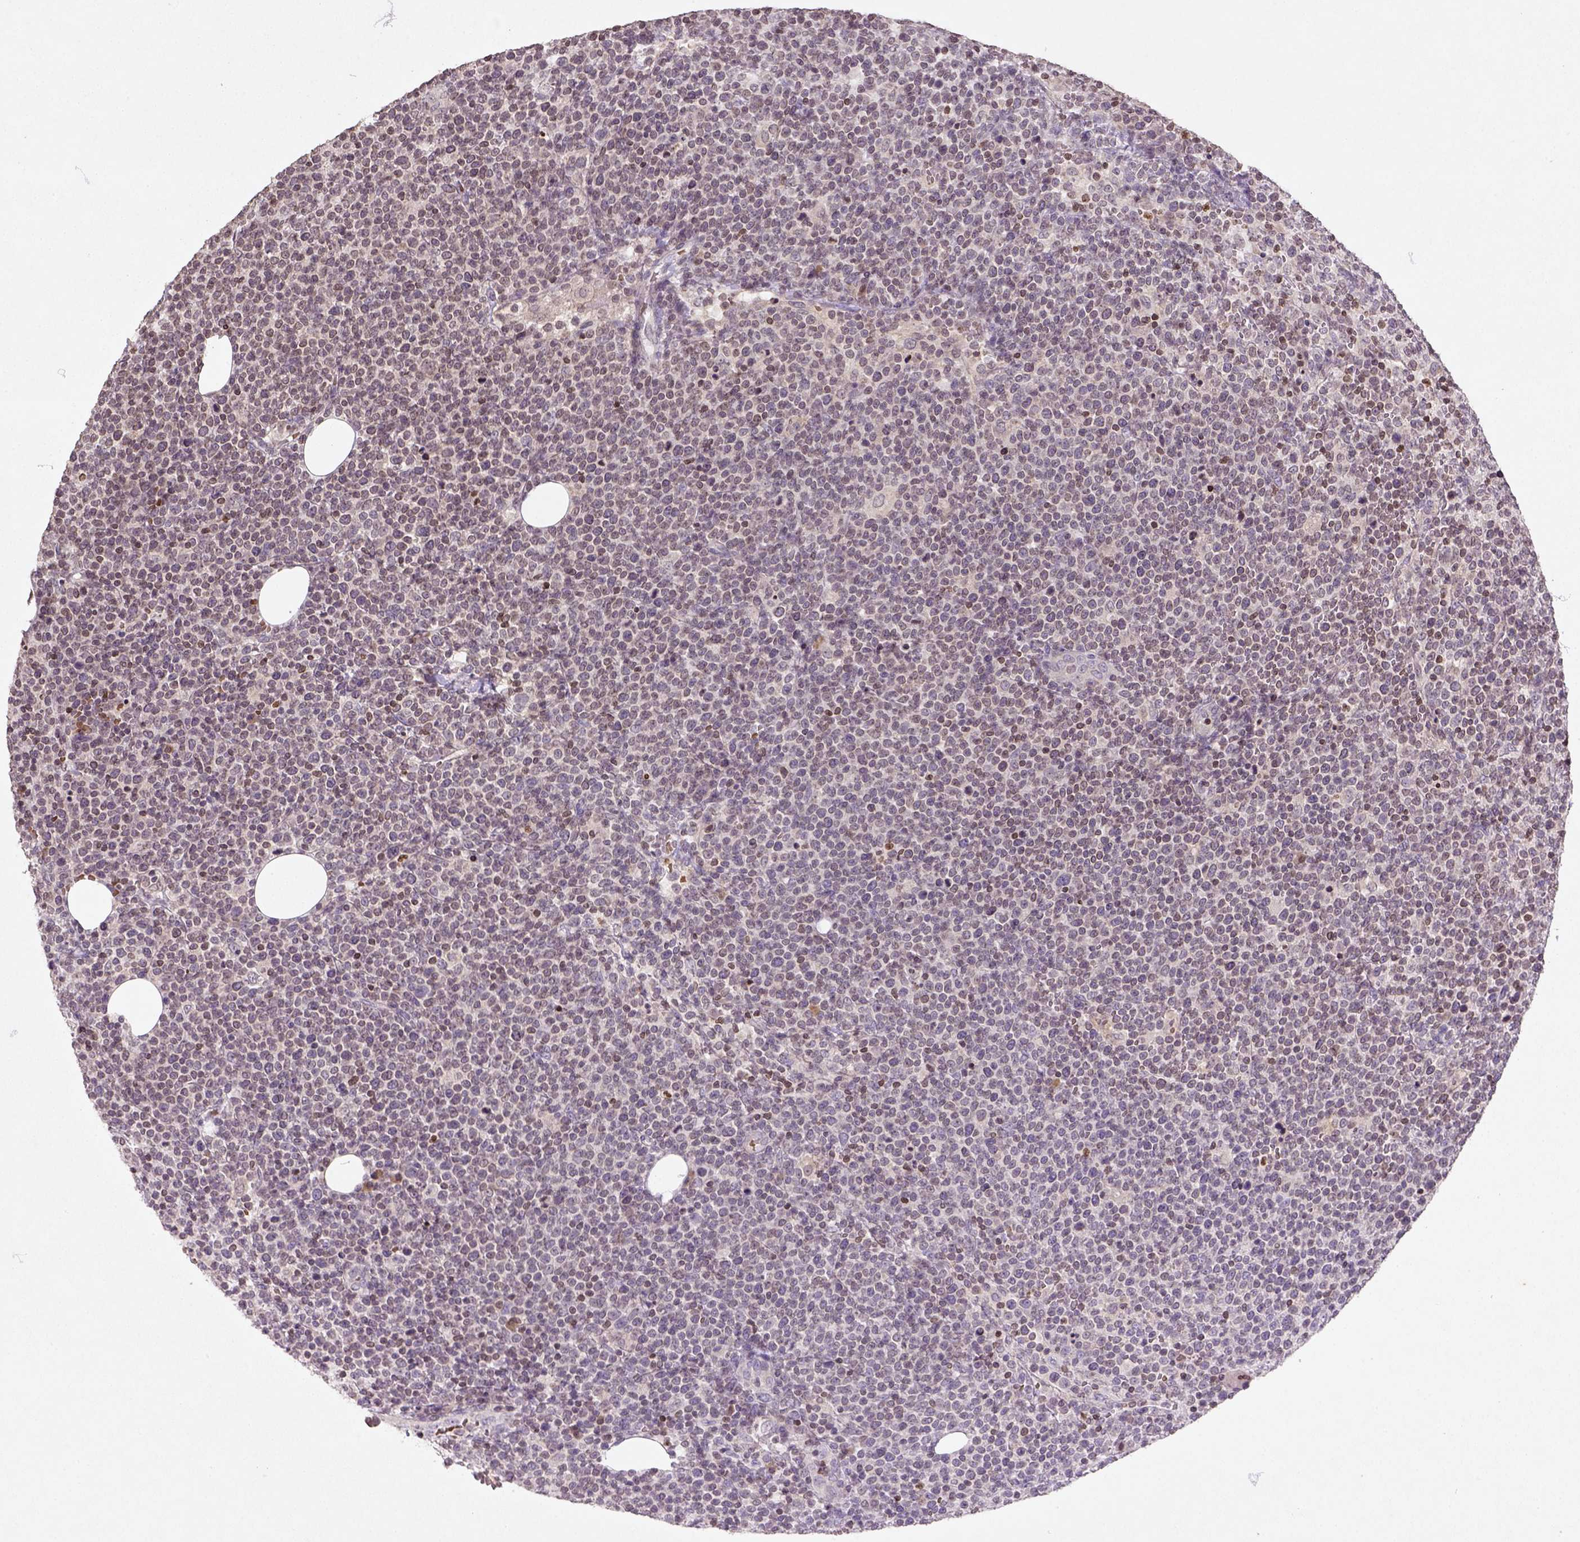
{"staining": {"intensity": "weak", "quantity": "25%-75%", "location": "nuclear"}, "tissue": "lymphoma", "cell_type": "Tumor cells", "image_type": "cancer", "snomed": [{"axis": "morphology", "description": "Malignant lymphoma, non-Hodgkin's type, High grade"}, {"axis": "topography", "description": "Lymph node"}], "caption": "An immunohistochemistry image of tumor tissue is shown. Protein staining in brown labels weak nuclear positivity in high-grade malignant lymphoma, non-Hodgkin's type within tumor cells.", "gene": "NUDT3", "patient": {"sex": "male", "age": 61}}